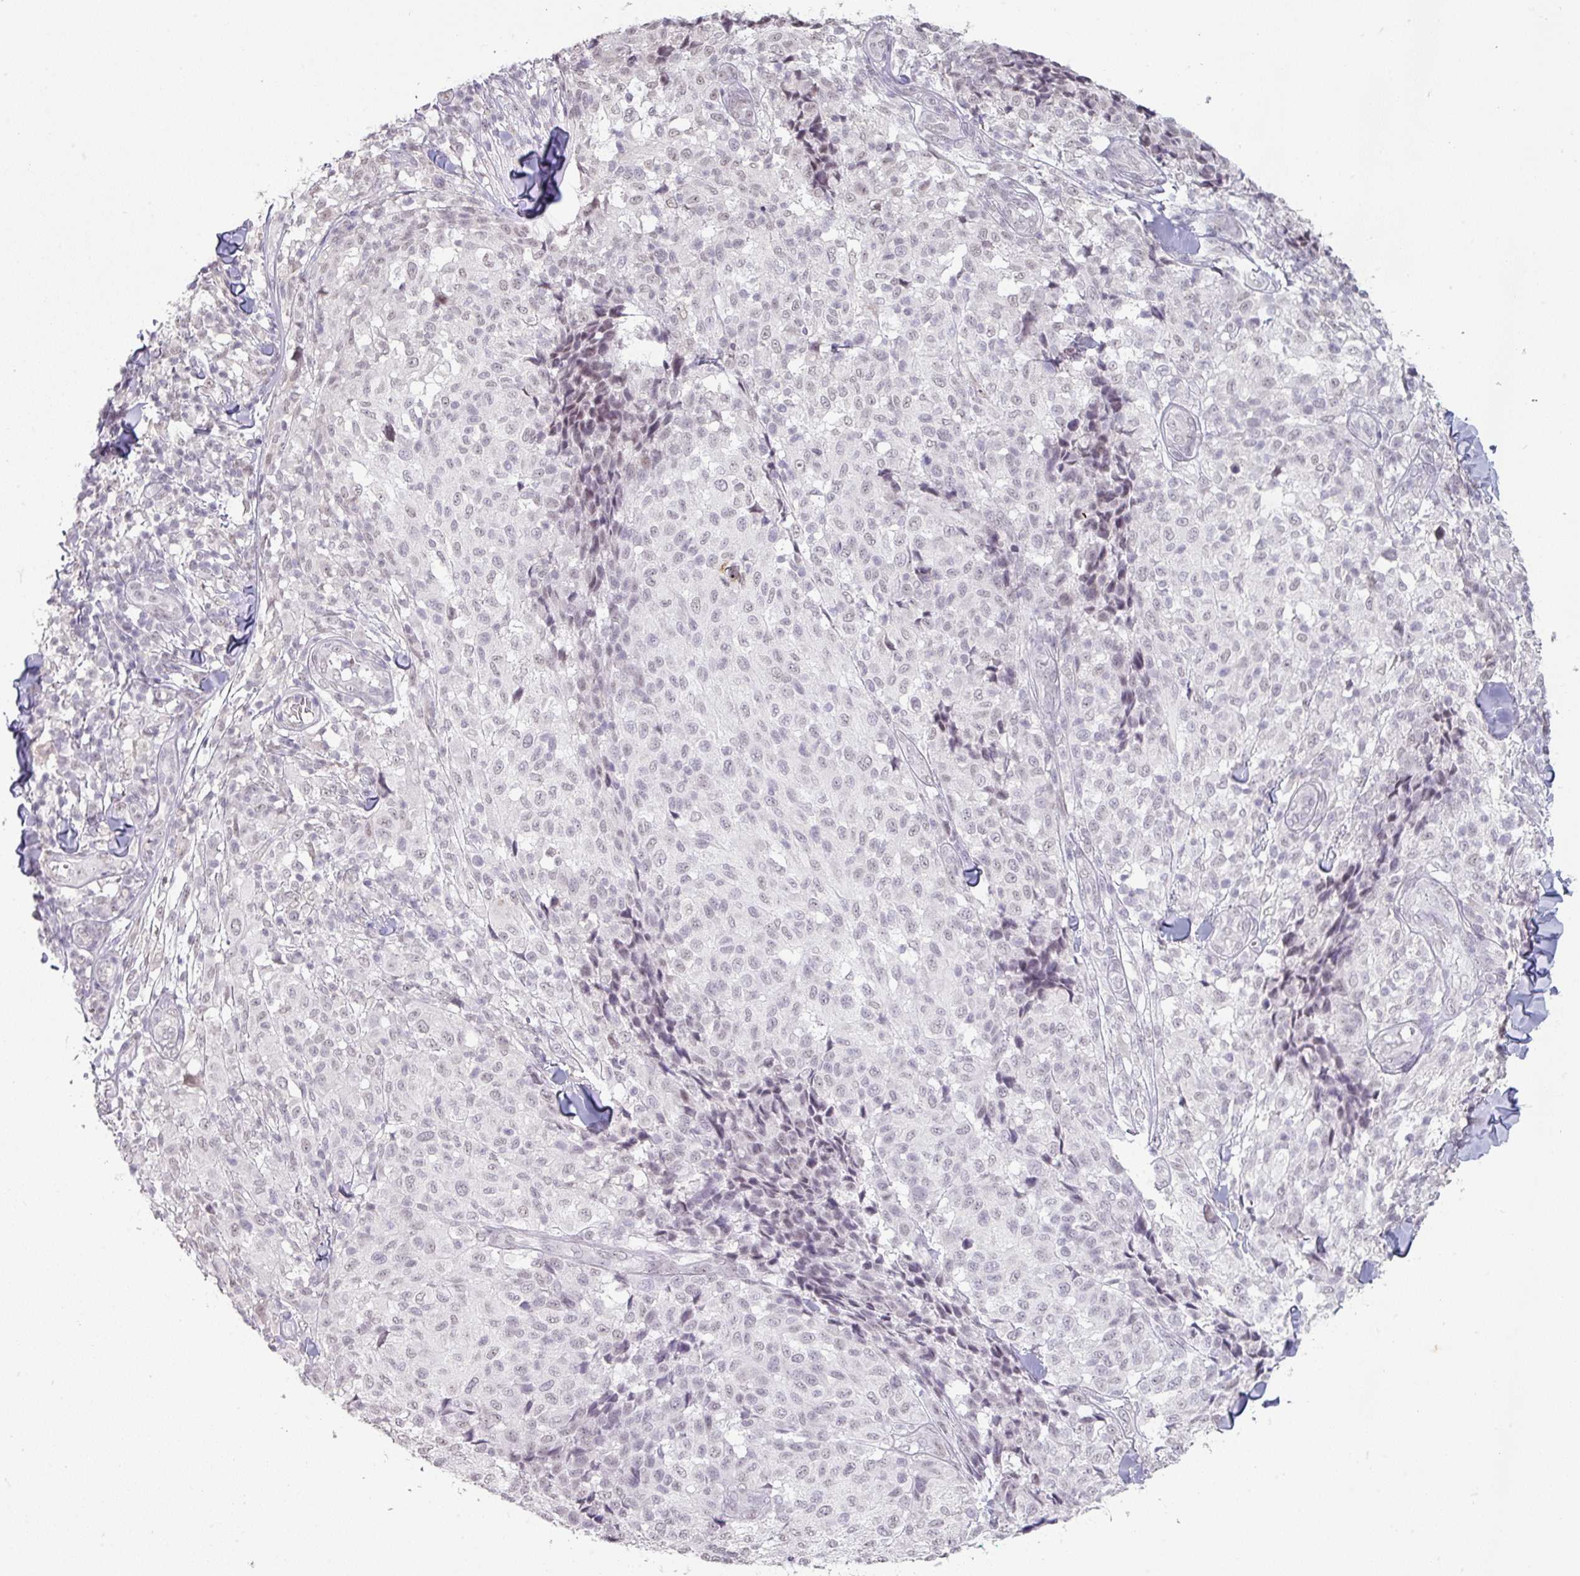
{"staining": {"intensity": "negative", "quantity": "none", "location": "none"}, "tissue": "melanoma", "cell_type": "Tumor cells", "image_type": "cancer", "snomed": [{"axis": "morphology", "description": "Malignant melanoma, NOS"}, {"axis": "topography", "description": "Skin"}], "caption": "IHC histopathology image of neoplastic tissue: malignant melanoma stained with DAB (3,3'-diaminobenzidine) reveals no significant protein positivity in tumor cells.", "gene": "SPRR1A", "patient": {"sex": "male", "age": 66}}